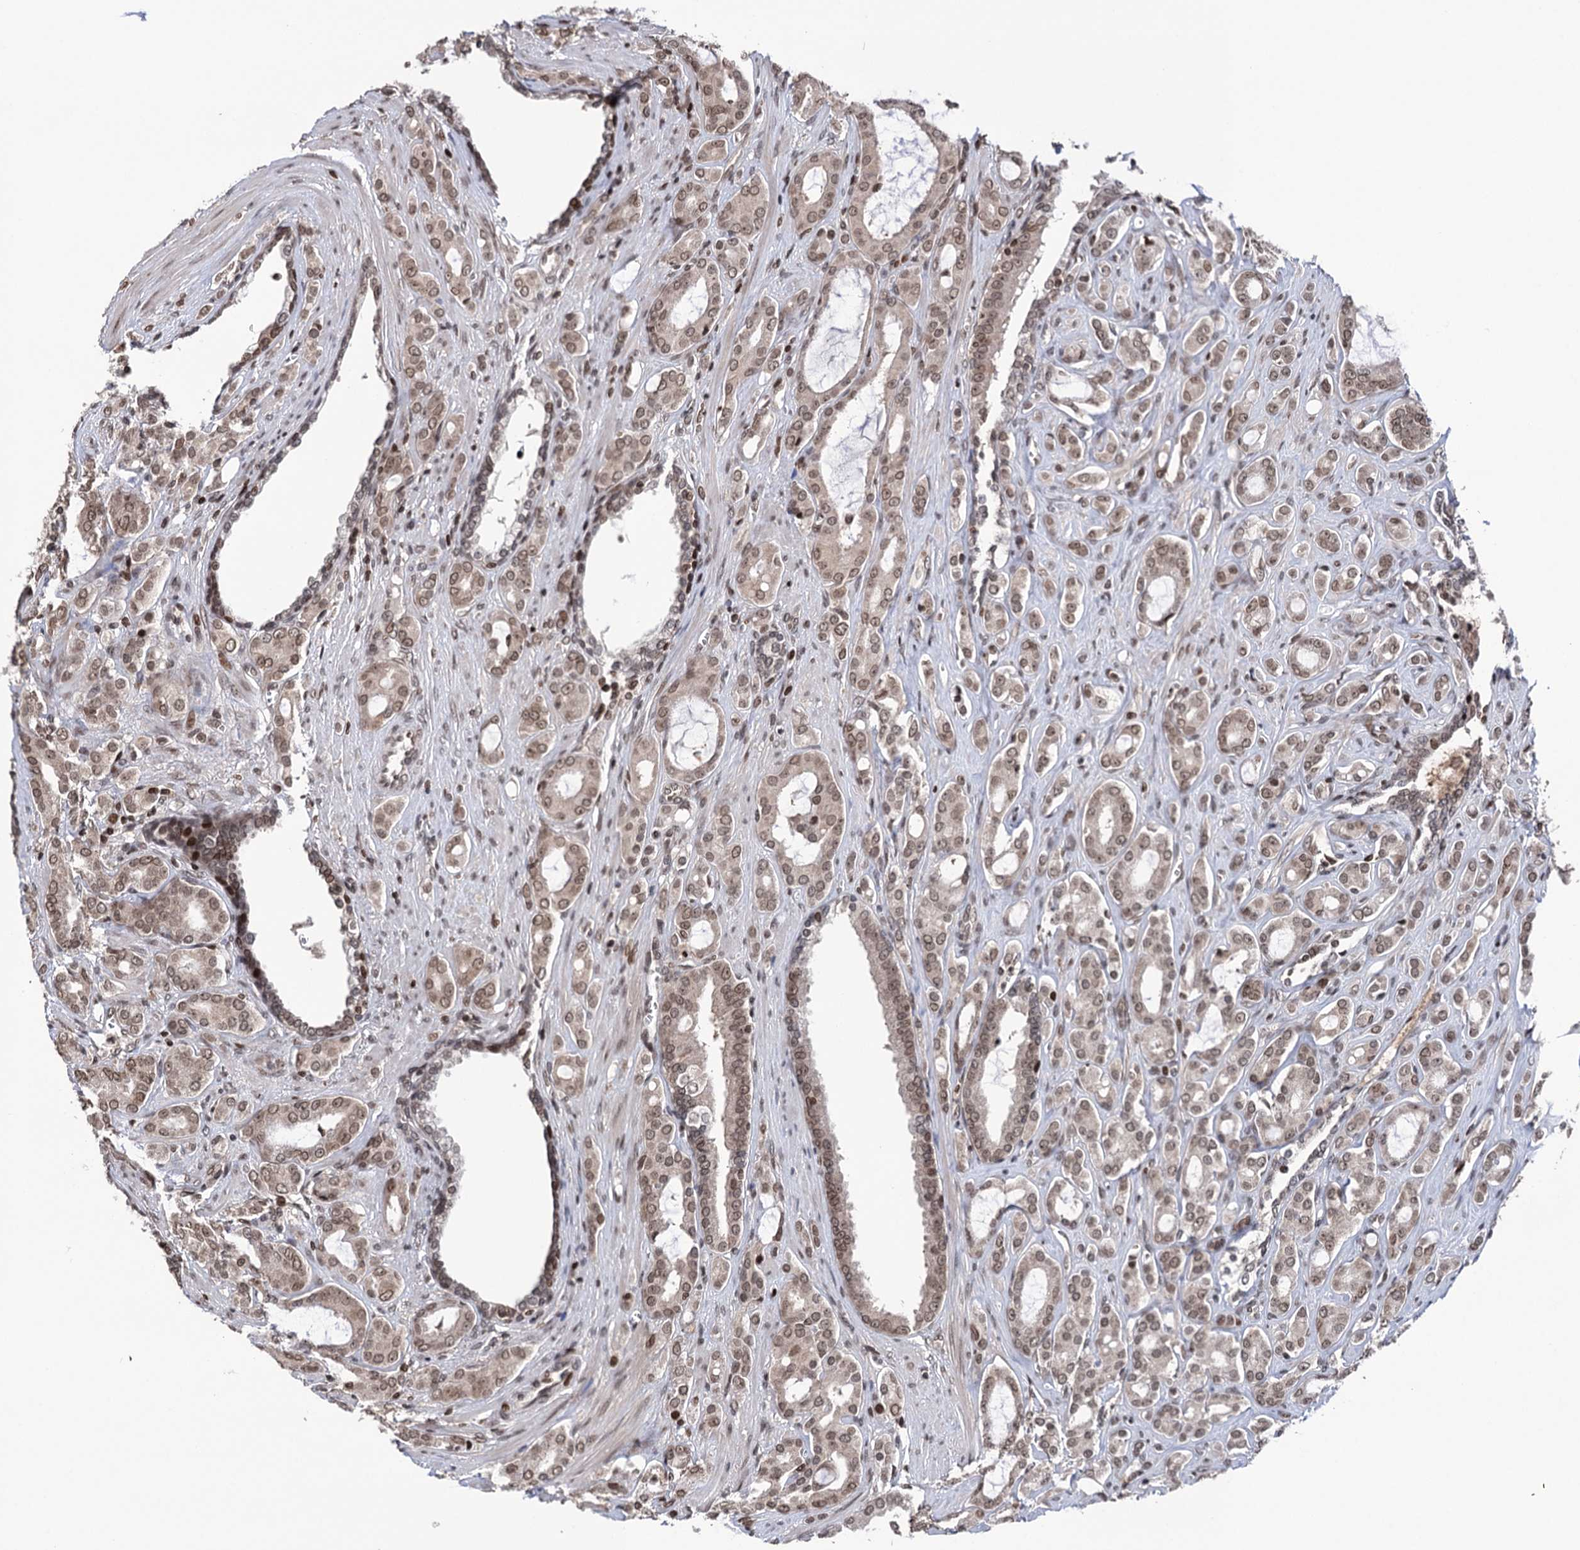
{"staining": {"intensity": "moderate", "quantity": ">75%", "location": "nuclear"}, "tissue": "prostate cancer", "cell_type": "Tumor cells", "image_type": "cancer", "snomed": [{"axis": "morphology", "description": "Adenocarcinoma, High grade"}, {"axis": "topography", "description": "Prostate"}], "caption": "Protein analysis of high-grade adenocarcinoma (prostate) tissue reveals moderate nuclear expression in approximately >75% of tumor cells. (Brightfield microscopy of DAB IHC at high magnification).", "gene": "CCDC77", "patient": {"sex": "male", "age": 72}}